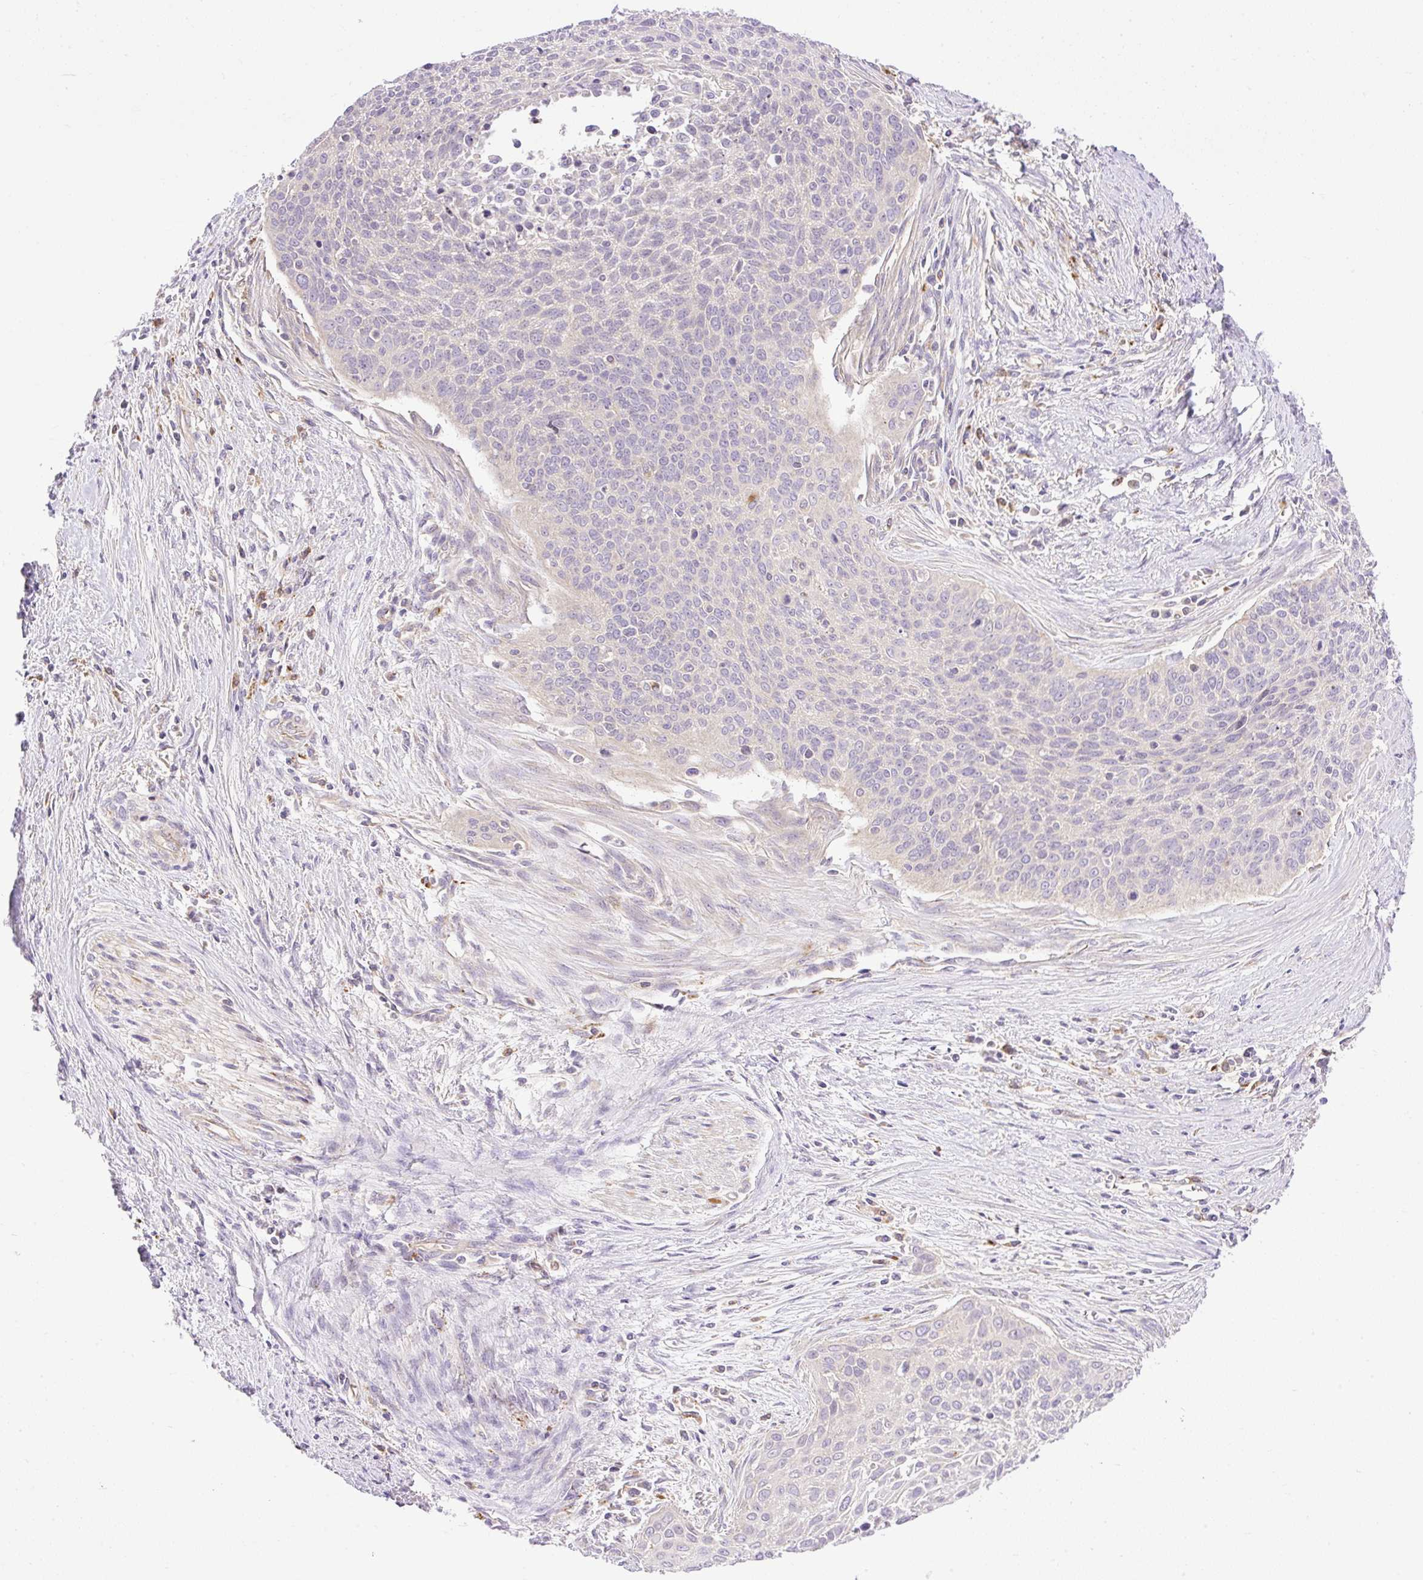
{"staining": {"intensity": "negative", "quantity": "none", "location": "none"}, "tissue": "cervical cancer", "cell_type": "Tumor cells", "image_type": "cancer", "snomed": [{"axis": "morphology", "description": "Squamous cell carcinoma, NOS"}, {"axis": "topography", "description": "Cervix"}], "caption": "A photomicrograph of squamous cell carcinoma (cervical) stained for a protein exhibits no brown staining in tumor cells.", "gene": "HEXB", "patient": {"sex": "female", "age": 55}}